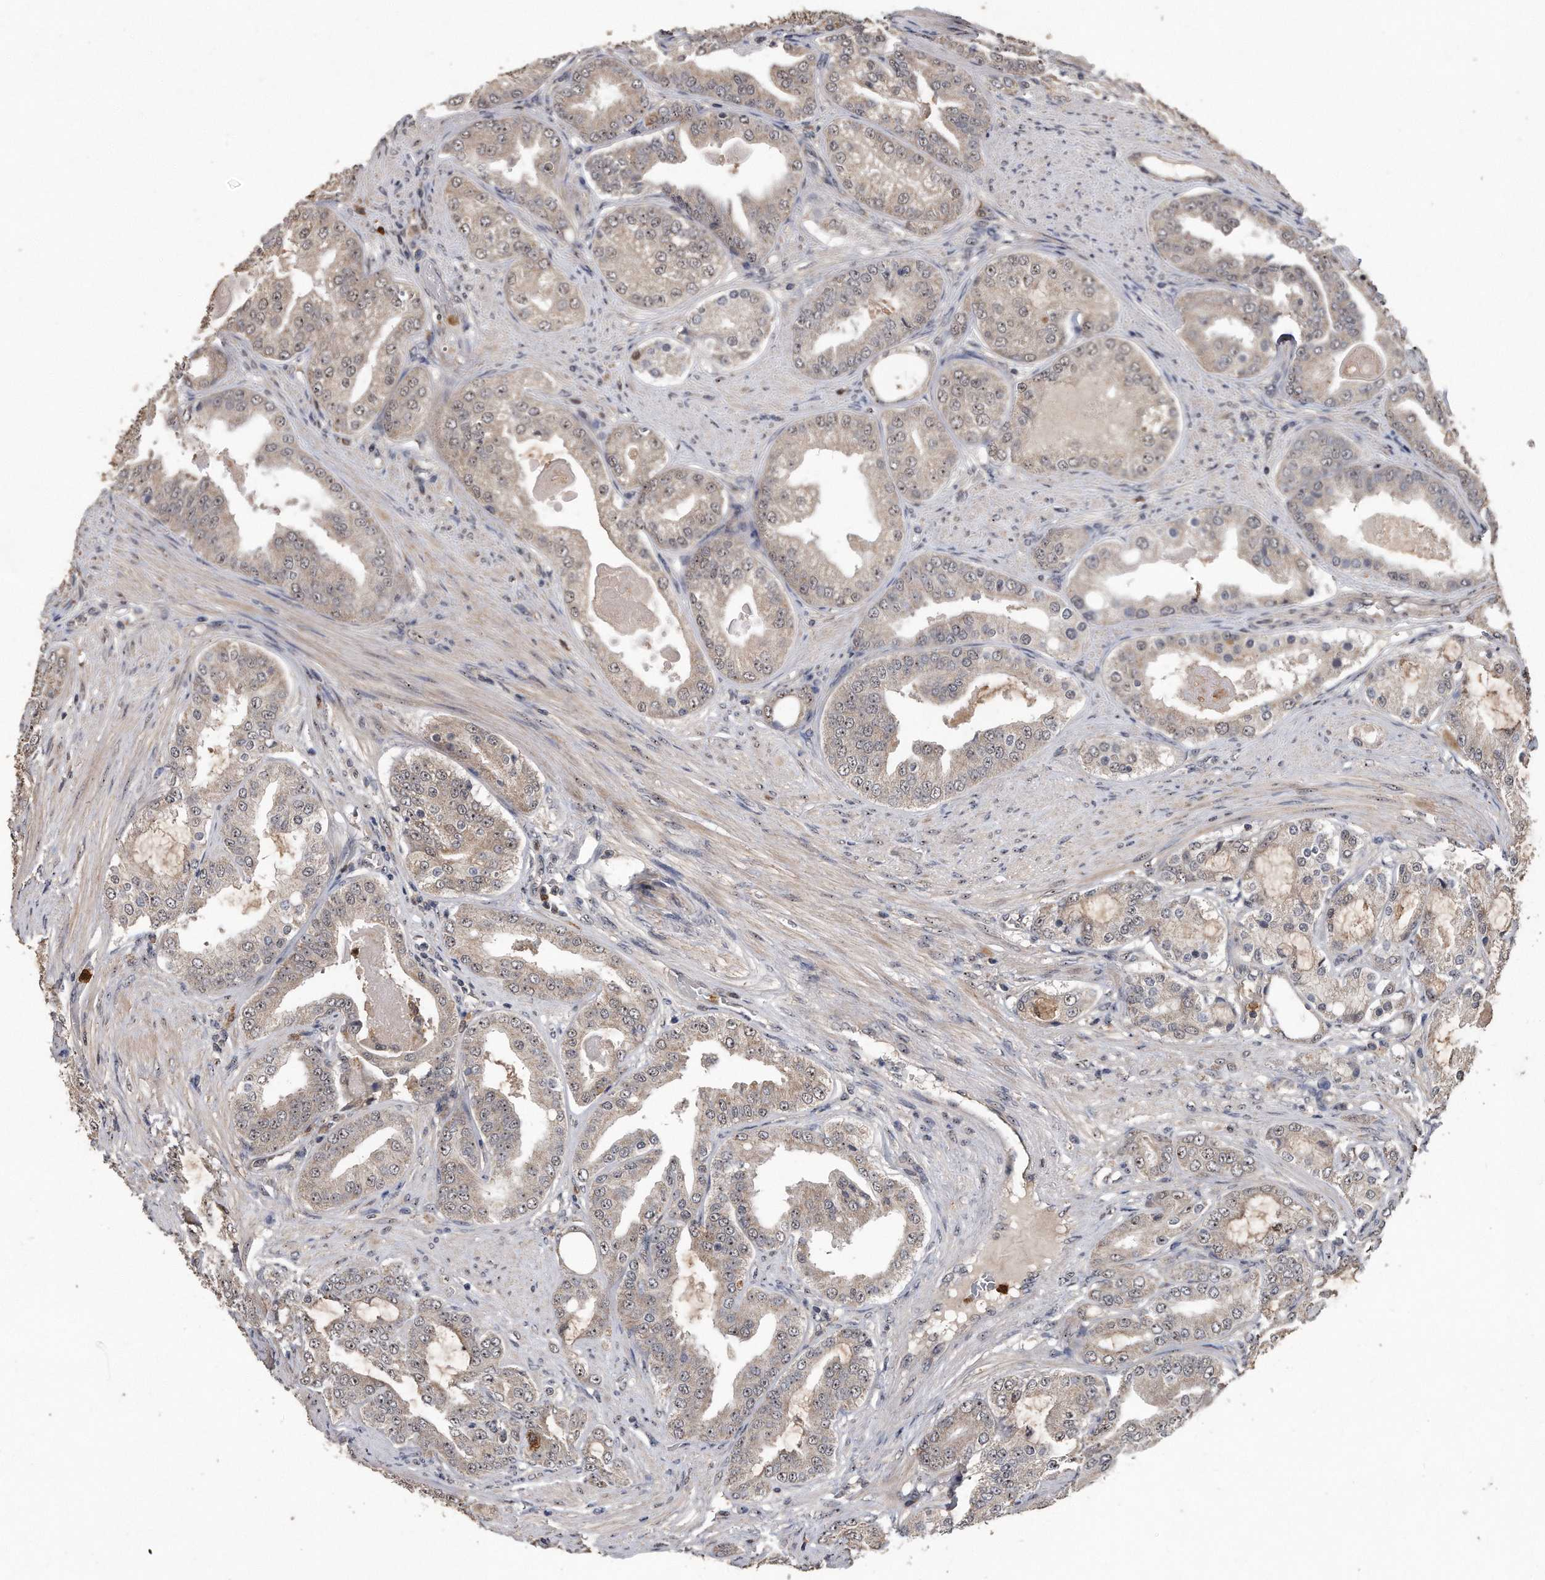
{"staining": {"intensity": "weak", "quantity": "25%-75%", "location": "nuclear"}, "tissue": "prostate cancer", "cell_type": "Tumor cells", "image_type": "cancer", "snomed": [{"axis": "morphology", "description": "Adenocarcinoma, High grade"}, {"axis": "topography", "description": "Prostate"}], "caption": "Brown immunohistochemical staining in prostate adenocarcinoma (high-grade) reveals weak nuclear positivity in about 25%-75% of tumor cells.", "gene": "PELO", "patient": {"sex": "male", "age": 60}}